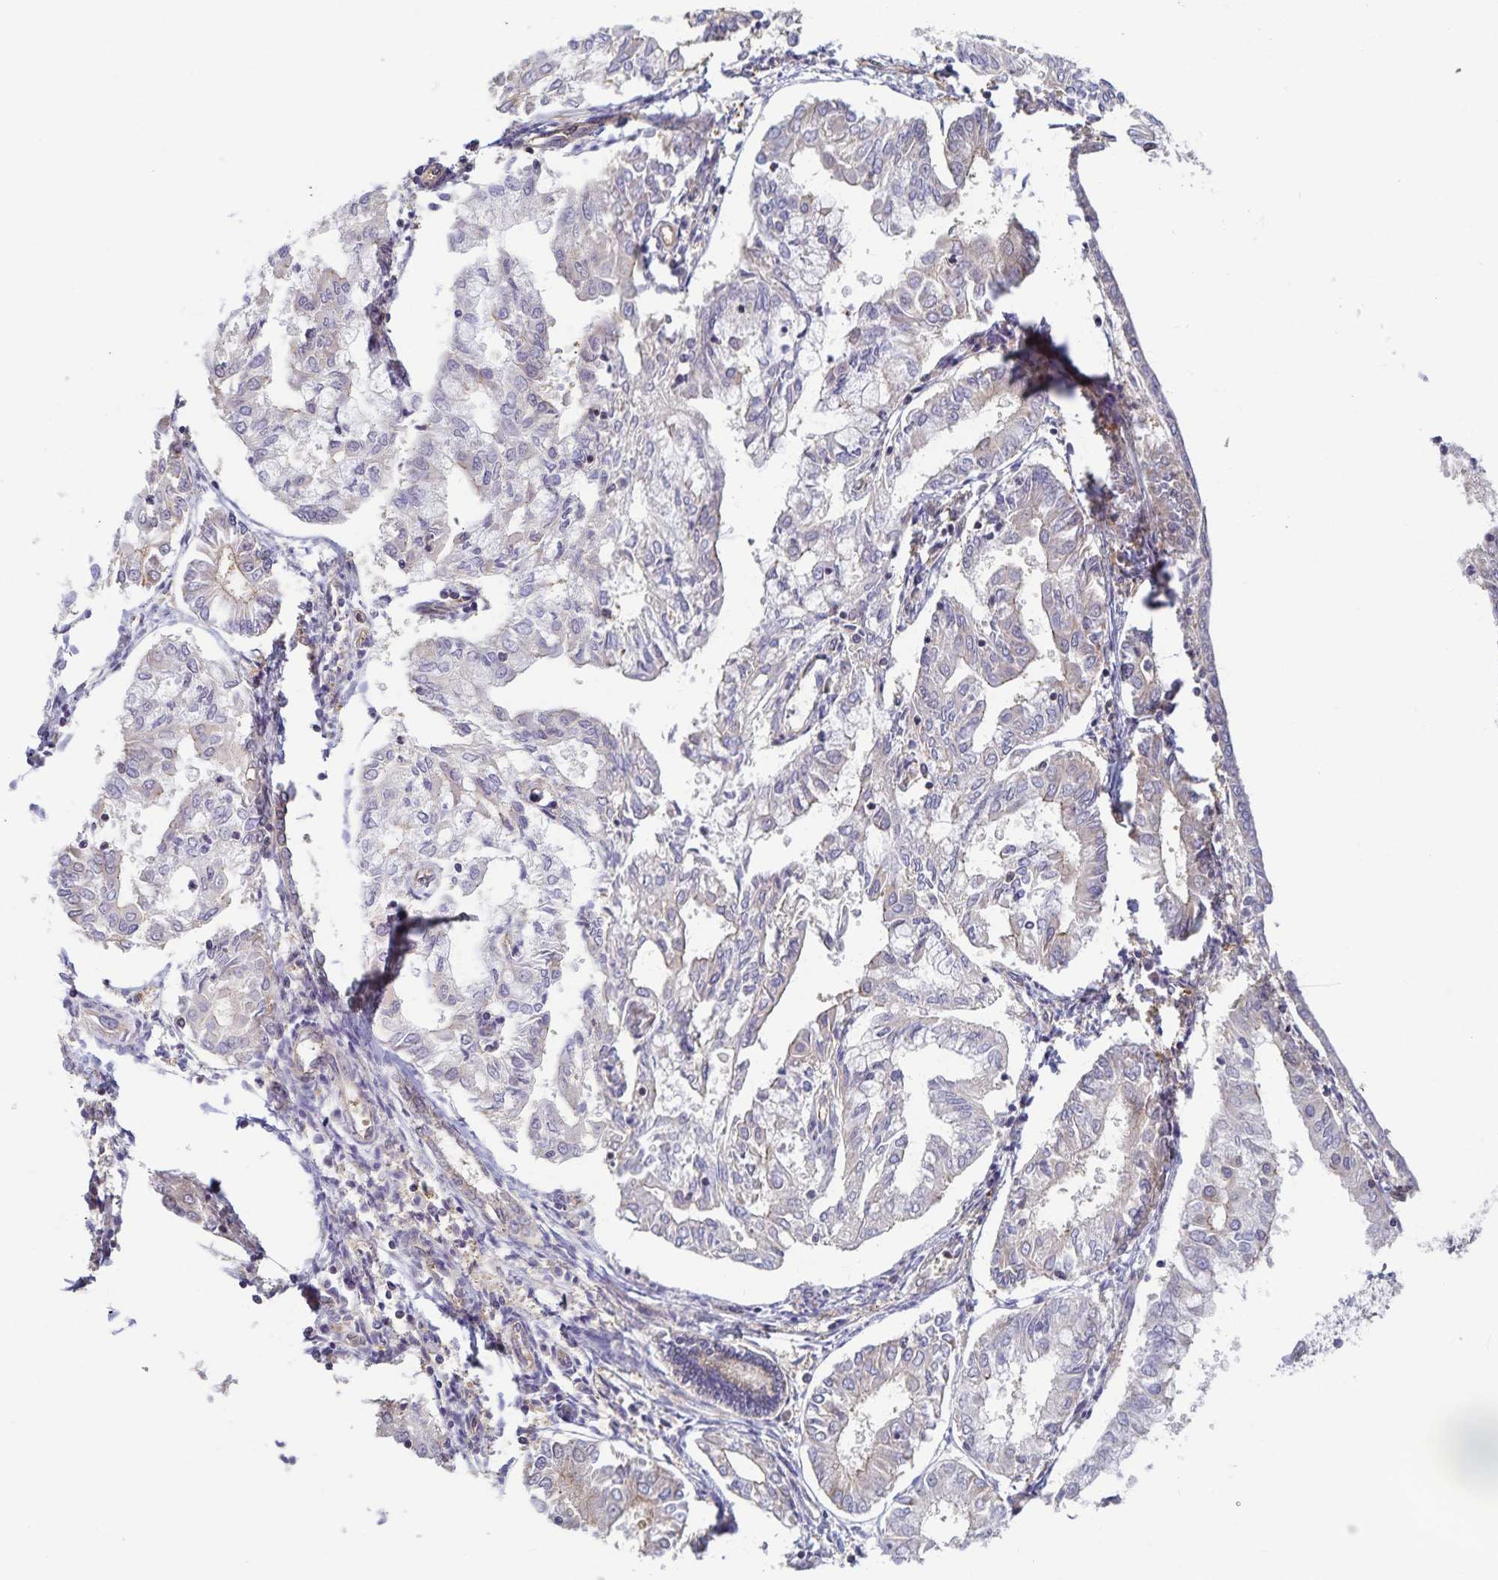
{"staining": {"intensity": "negative", "quantity": "none", "location": "none"}, "tissue": "endometrial cancer", "cell_type": "Tumor cells", "image_type": "cancer", "snomed": [{"axis": "morphology", "description": "Adenocarcinoma, NOS"}, {"axis": "topography", "description": "Endometrium"}], "caption": "There is no significant positivity in tumor cells of endometrial cancer (adenocarcinoma).", "gene": "RAB9B", "patient": {"sex": "female", "age": 68}}